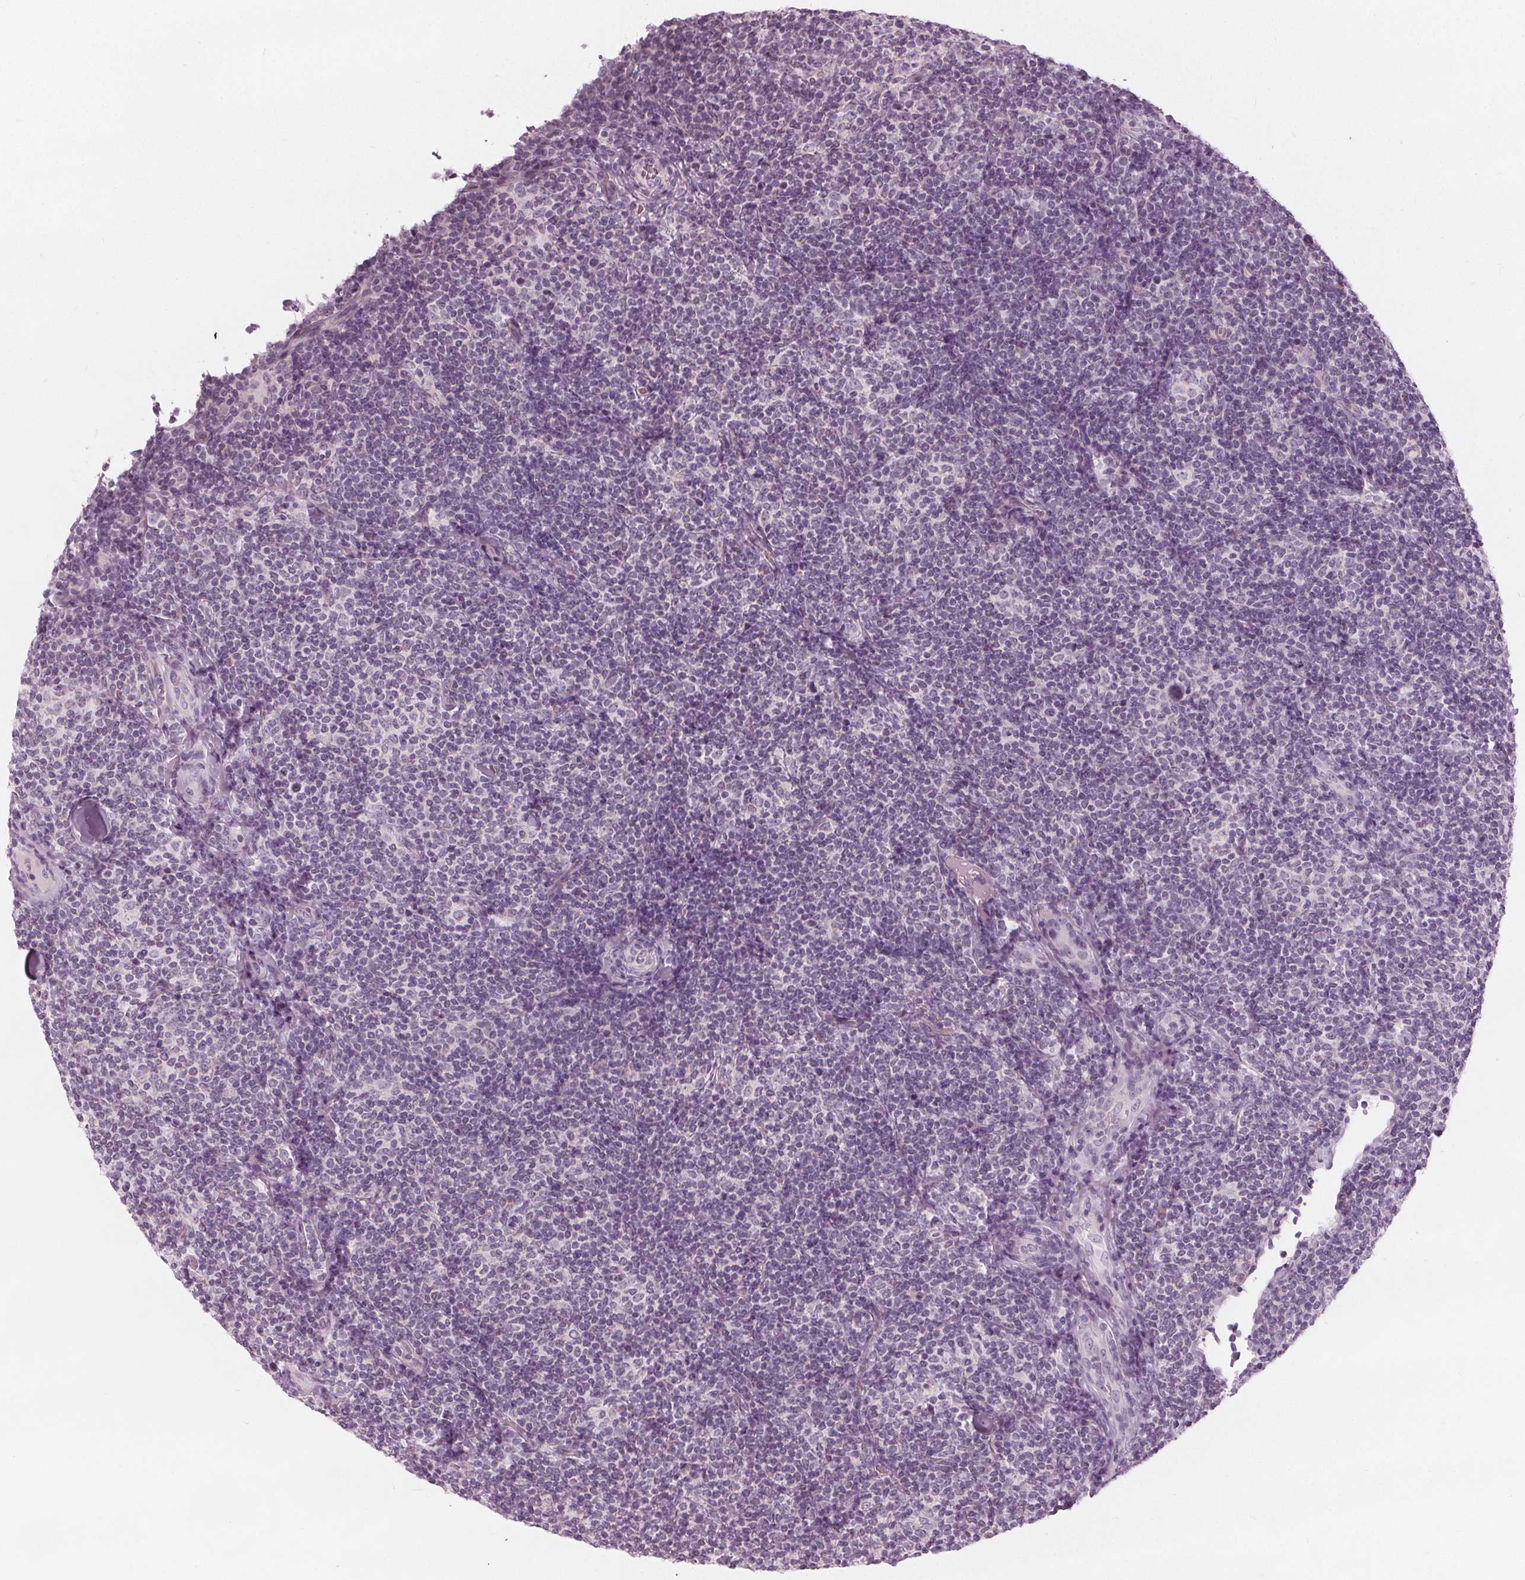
{"staining": {"intensity": "negative", "quantity": "none", "location": "none"}, "tissue": "lymphoma", "cell_type": "Tumor cells", "image_type": "cancer", "snomed": [{"axis": "morphology", "description": "Malignant lymphoma, non-Hodgkin's type, Low grade"}, {"axis": "topography", "description": "Lymph node"}], "caption": "DAB (3,3'-diaminobenzidine) immunohistochemical staining of lymphoma shows no significant staining in tumor cells. (DAB (3,3'-diaminobenzidine) immunohistochemistry with hematoxylin counter stain).", "gene": "BRSK1", "patient": {"sex": "female", "age": 56}}